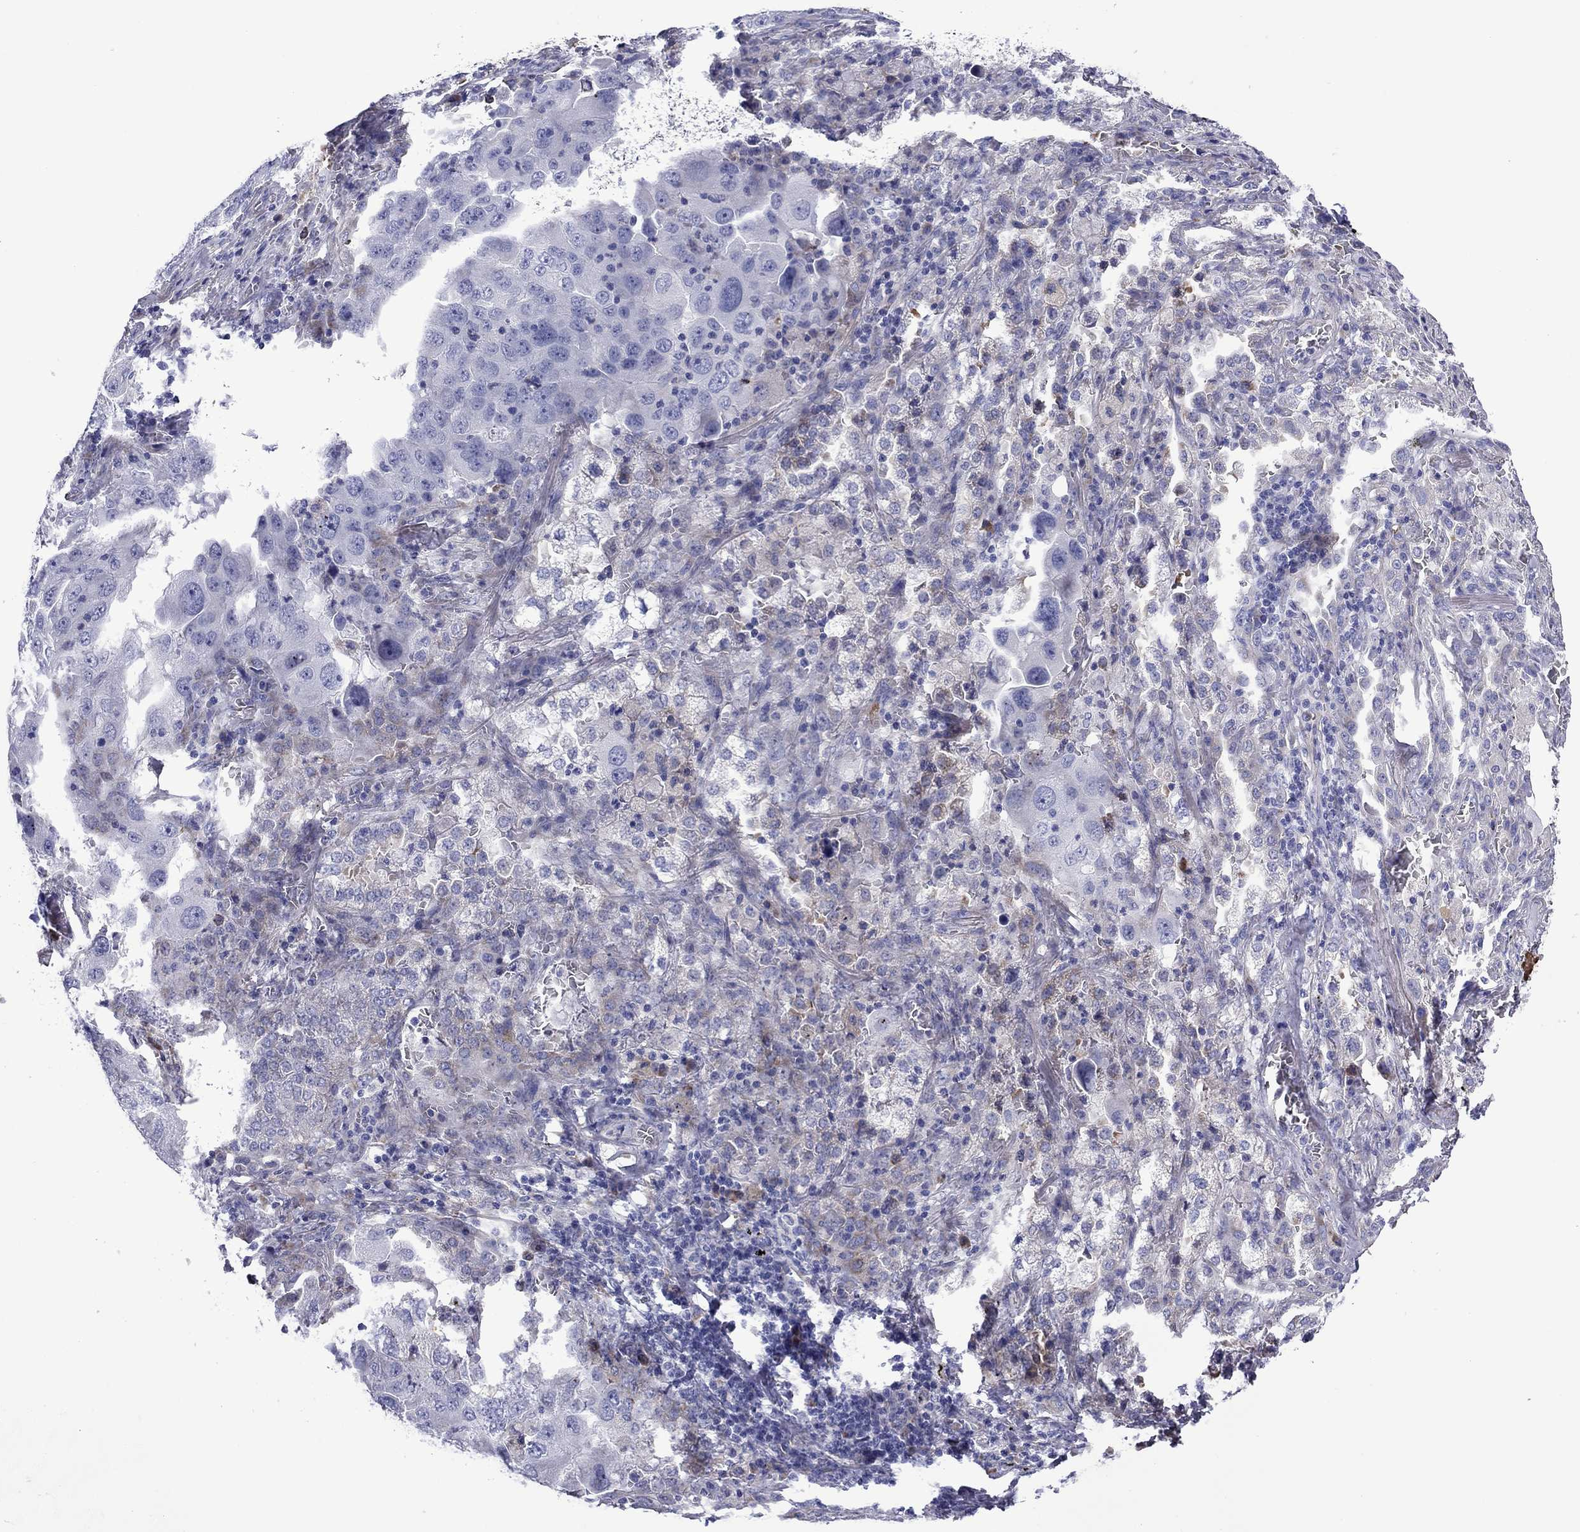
{"staining": {"intensity": "negative", "quantity": "none", "location": "none"}, "tissue": "lung cancer", "cell_type": "Tumor cells", "image_type": "cancer", "snomed": [{"axis": "morphology", "description": "Adenocarcinoma, NOS"}, {"axis": "topography", "description": "Lung"}], "caption": "The photomicrograph demonstrates no staining of tumor cells in lung adenocarcinoma. Brightfield microscopy of immunohistochemistry stained with DAB (brown) and hematoxylin (blue), captured at high magnification.", "gene": "HSPG2", "patient": {"sex": "female", "age": 61}}